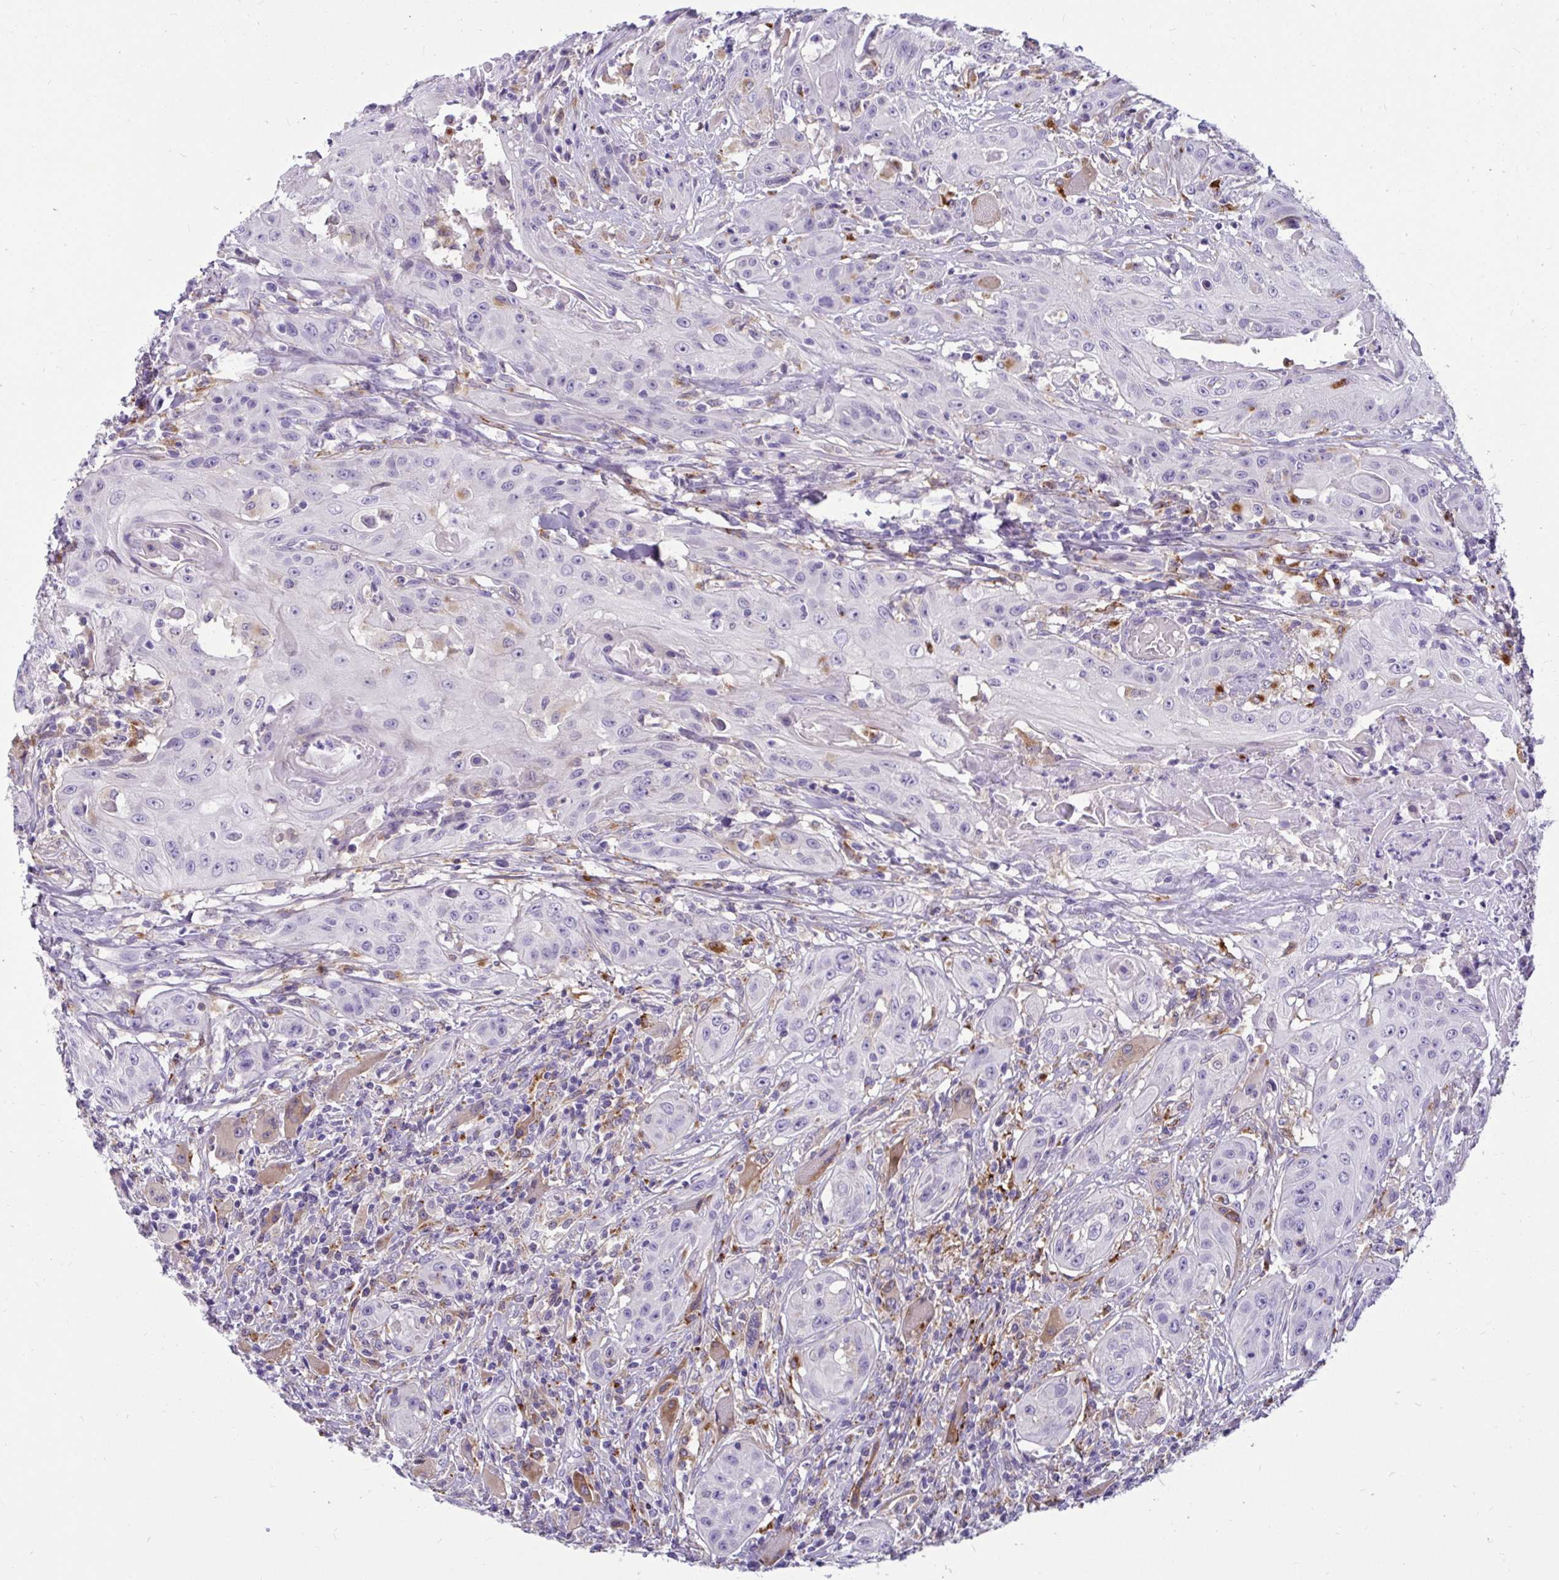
{"staining": {"intensity": "negative", "quantity": "none", "location": "none"}, "tissue": "head and neck cancer", "cell_type": "Tumor cells", "image_type": "cancer", "snomed": [{"axis": "morphology", "description": "Squamous cell carcinoma, NOS"}, {"axis": "topography", "description": "Oral tissue"}, {"axis": "topography", "description": "Head-Neck"}, {"axis": "topography", "description": "Neck, NOS"}], "caption": "IHC image of head and neck cancer stained for a protein (brown), which demonstrates no positivity in tumor cells. (Brightfield microscopy of DAB immunohistochemistry at high magnification).", "gene": "CTSZ", "patient": {"sex": "female", "age": 55}}